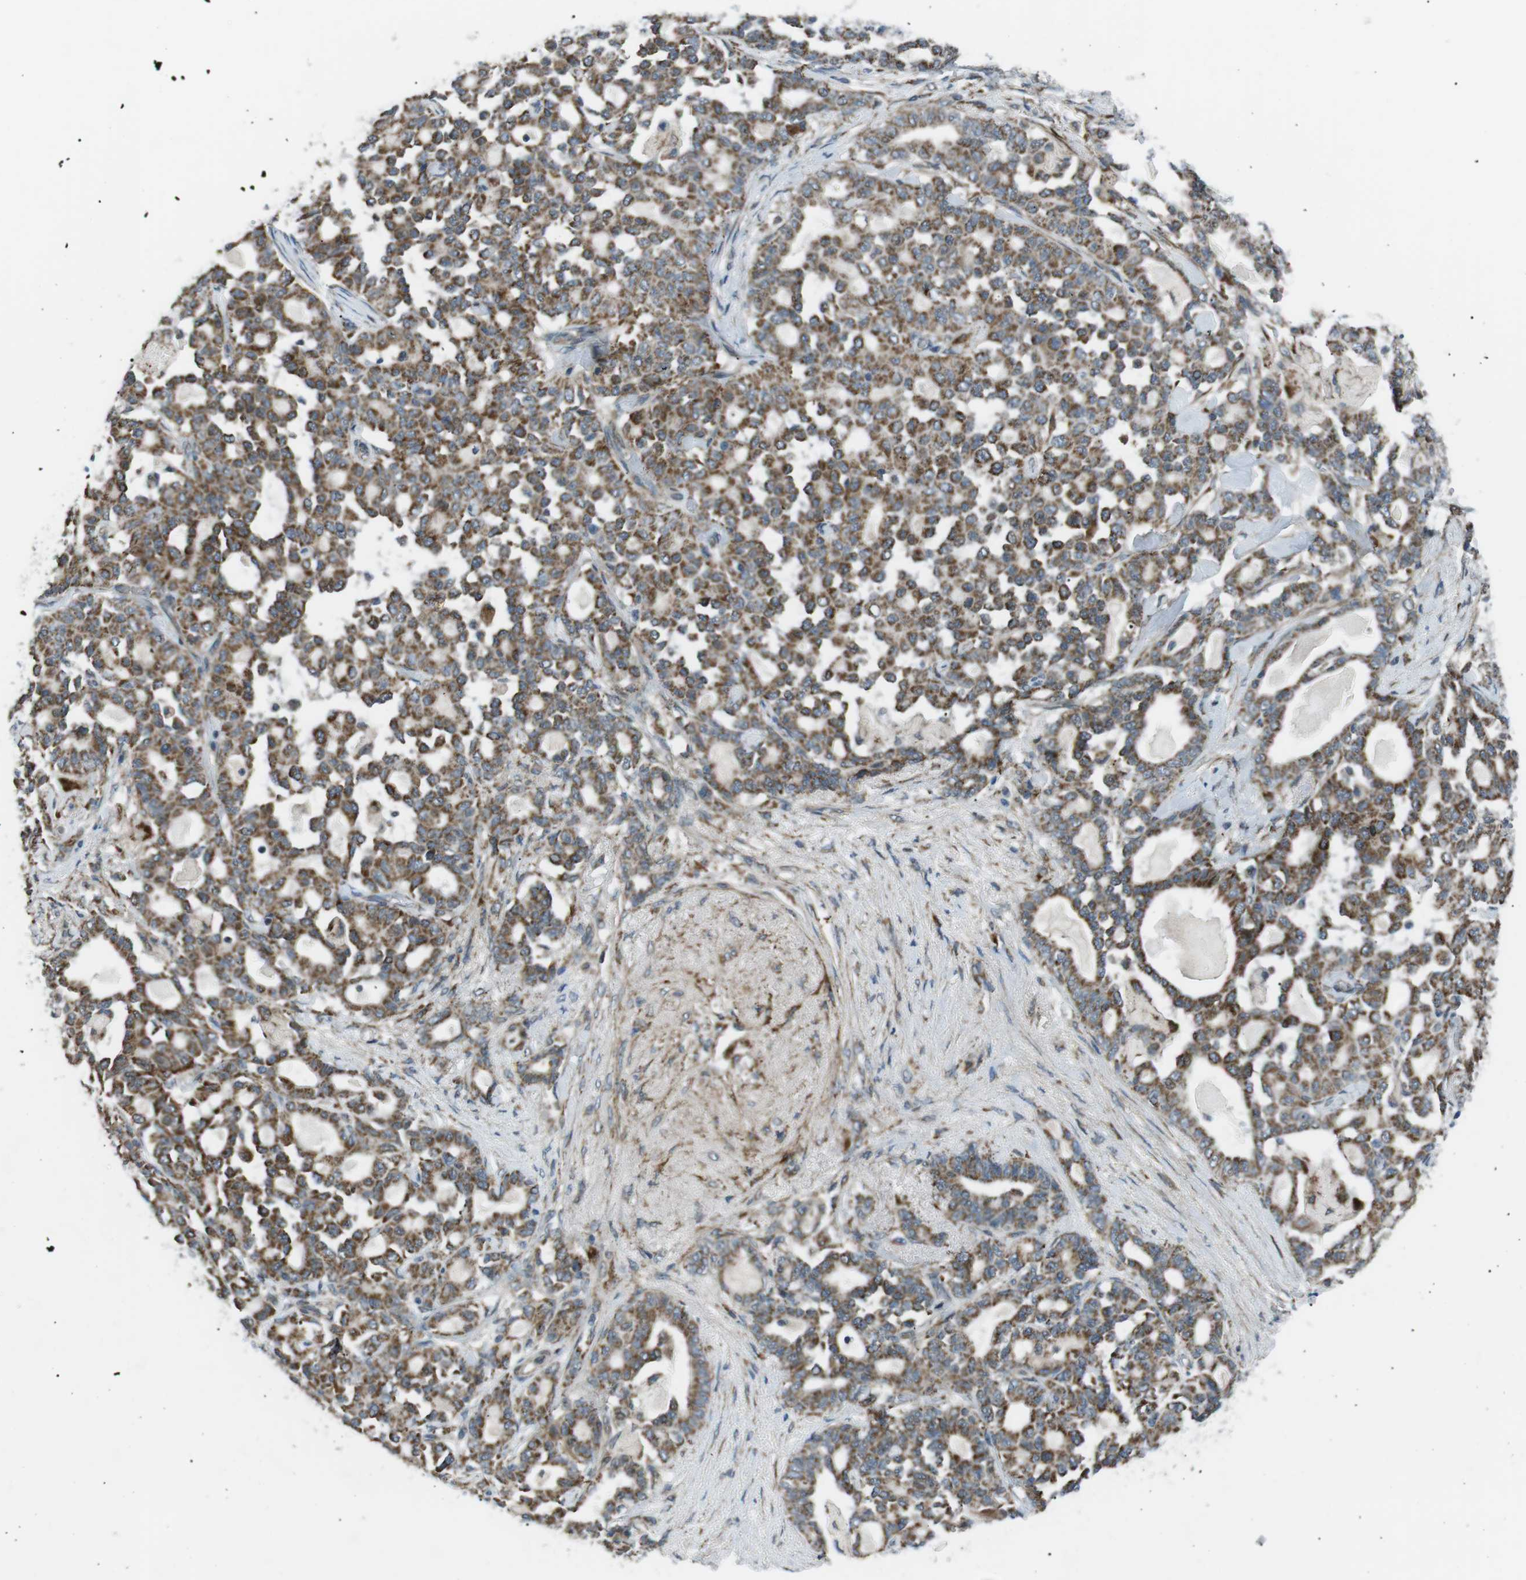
{"staining": {"intensity": "moderate", "quantity": ">75%", "location": "cytoplasmic/membranous"}, "tissue": "pancreatic cancer", "cell_type": "Tumor cells", "image_type": "cancer", "snomed": [{"axis": "morphology", "description": "Adenocarcinoma, NOS"}, {"axis": "topography", "description": "Pancreas"}], "caption": "Immunohistochemistry (IHC) (DAB (3,3'-diaminobenzidine)) staining of human pancreatic cancer (adenocarcinoma) displays moderate cytoplasmic/membranous protein staining in approximately >75% of tumor cells. (Brightfield microscopy of DAB IHC at high magnification).", "gene": "ARID5B", "patient": {"sex": "male", "age": 63}}